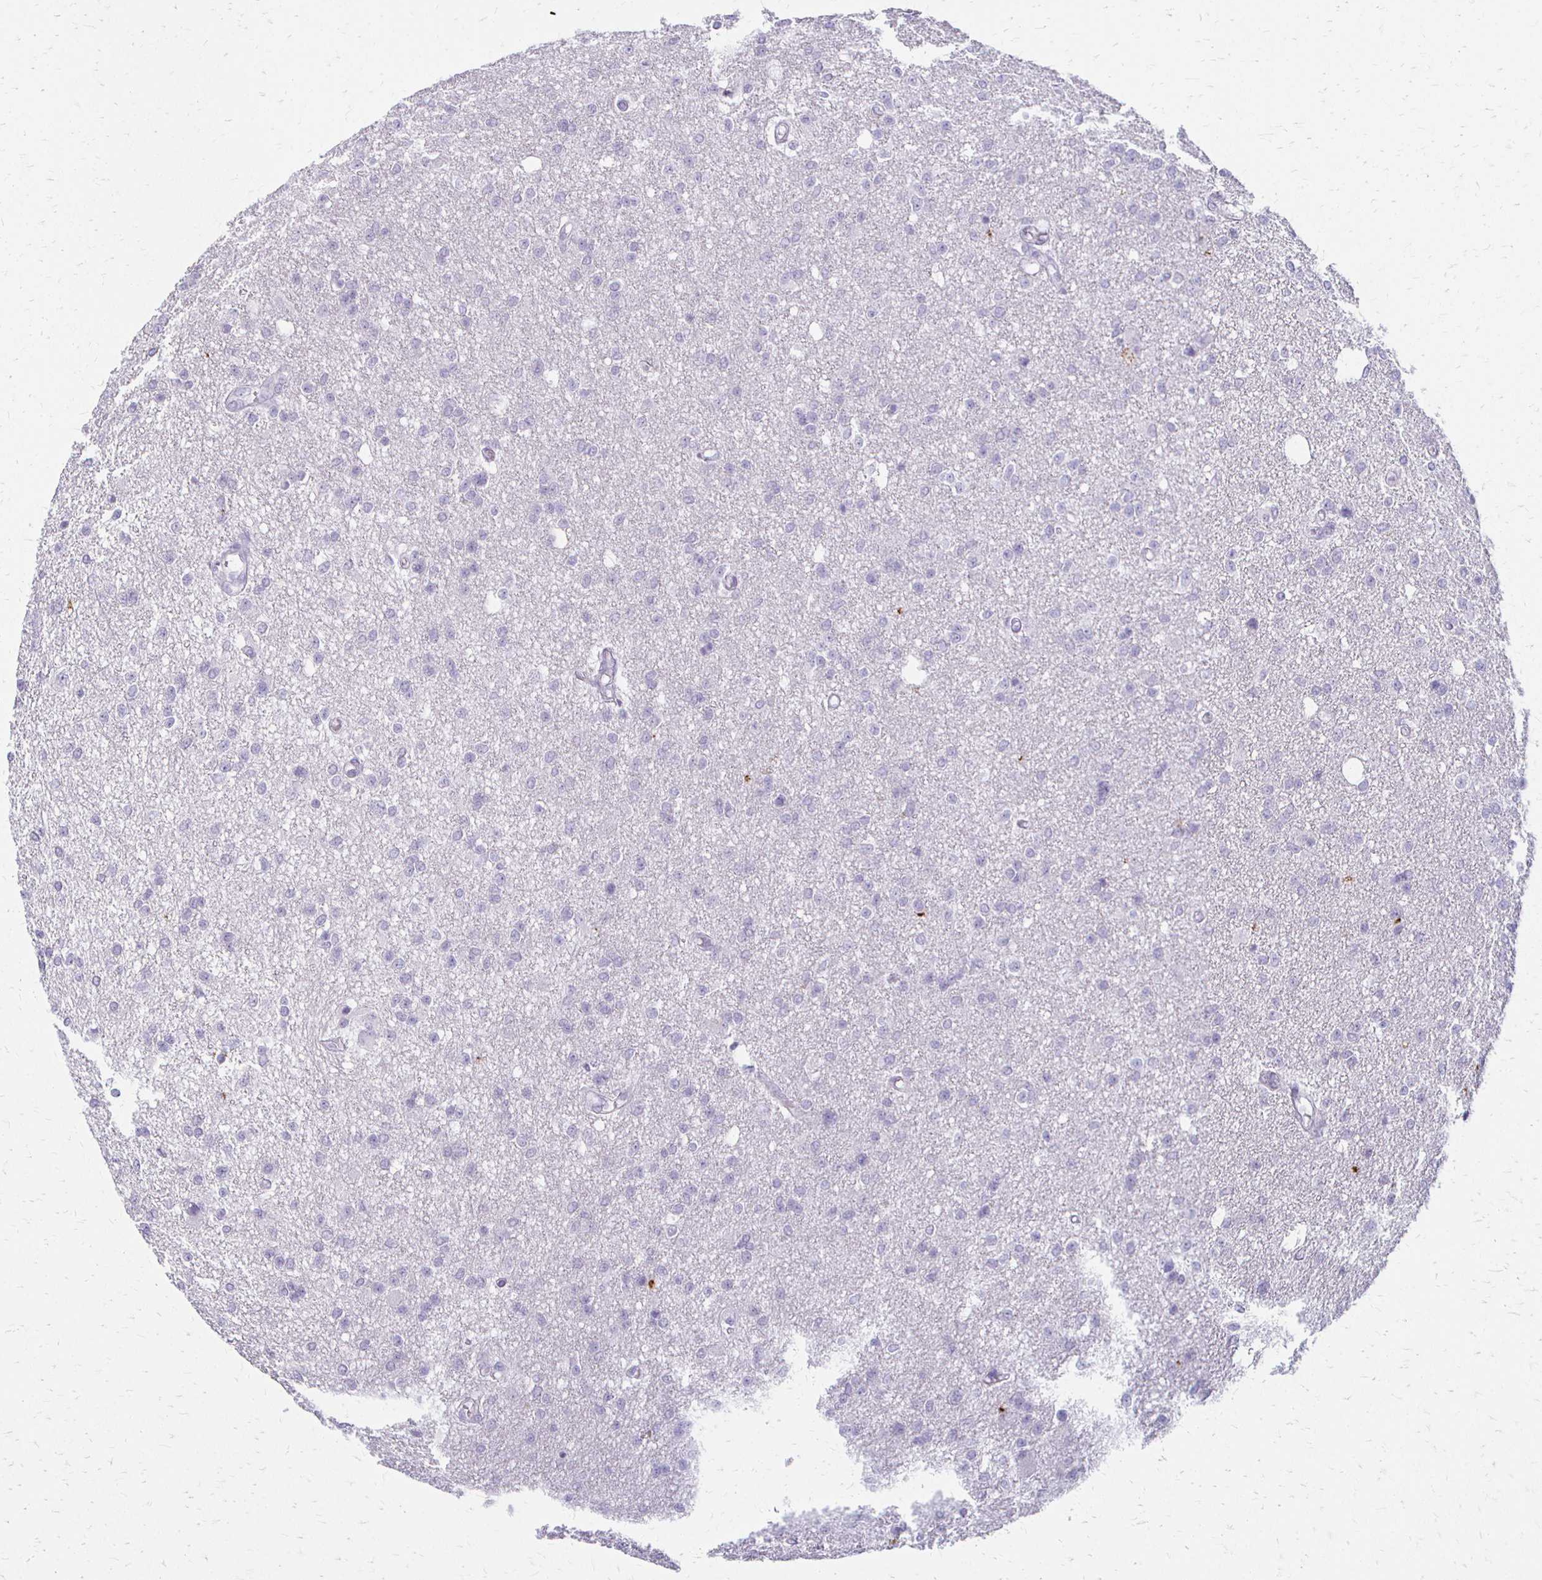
{"staining": {"intensity": "negative", "quantity": "none", "location": "none"}, "tissue": "glioma", "cell_type": "Tumor cells", "image_type": "cancer", "snomed": [{"axis": "morphology", "description": "Glioma, malignant, Low grade"}, {"axis": "topography", "description": "Brain"}], "caption": "An immunohistochemistry (IHC) micrograph of malignant glioma (low-grade) is shown. There is no staining in tumor cells of malignant glioma (low-grade). (DAB immunohistochemistry with hematoxylin counter stain).", "gene": "ACP5", "patient": {"sex": "male", "age": 26}}